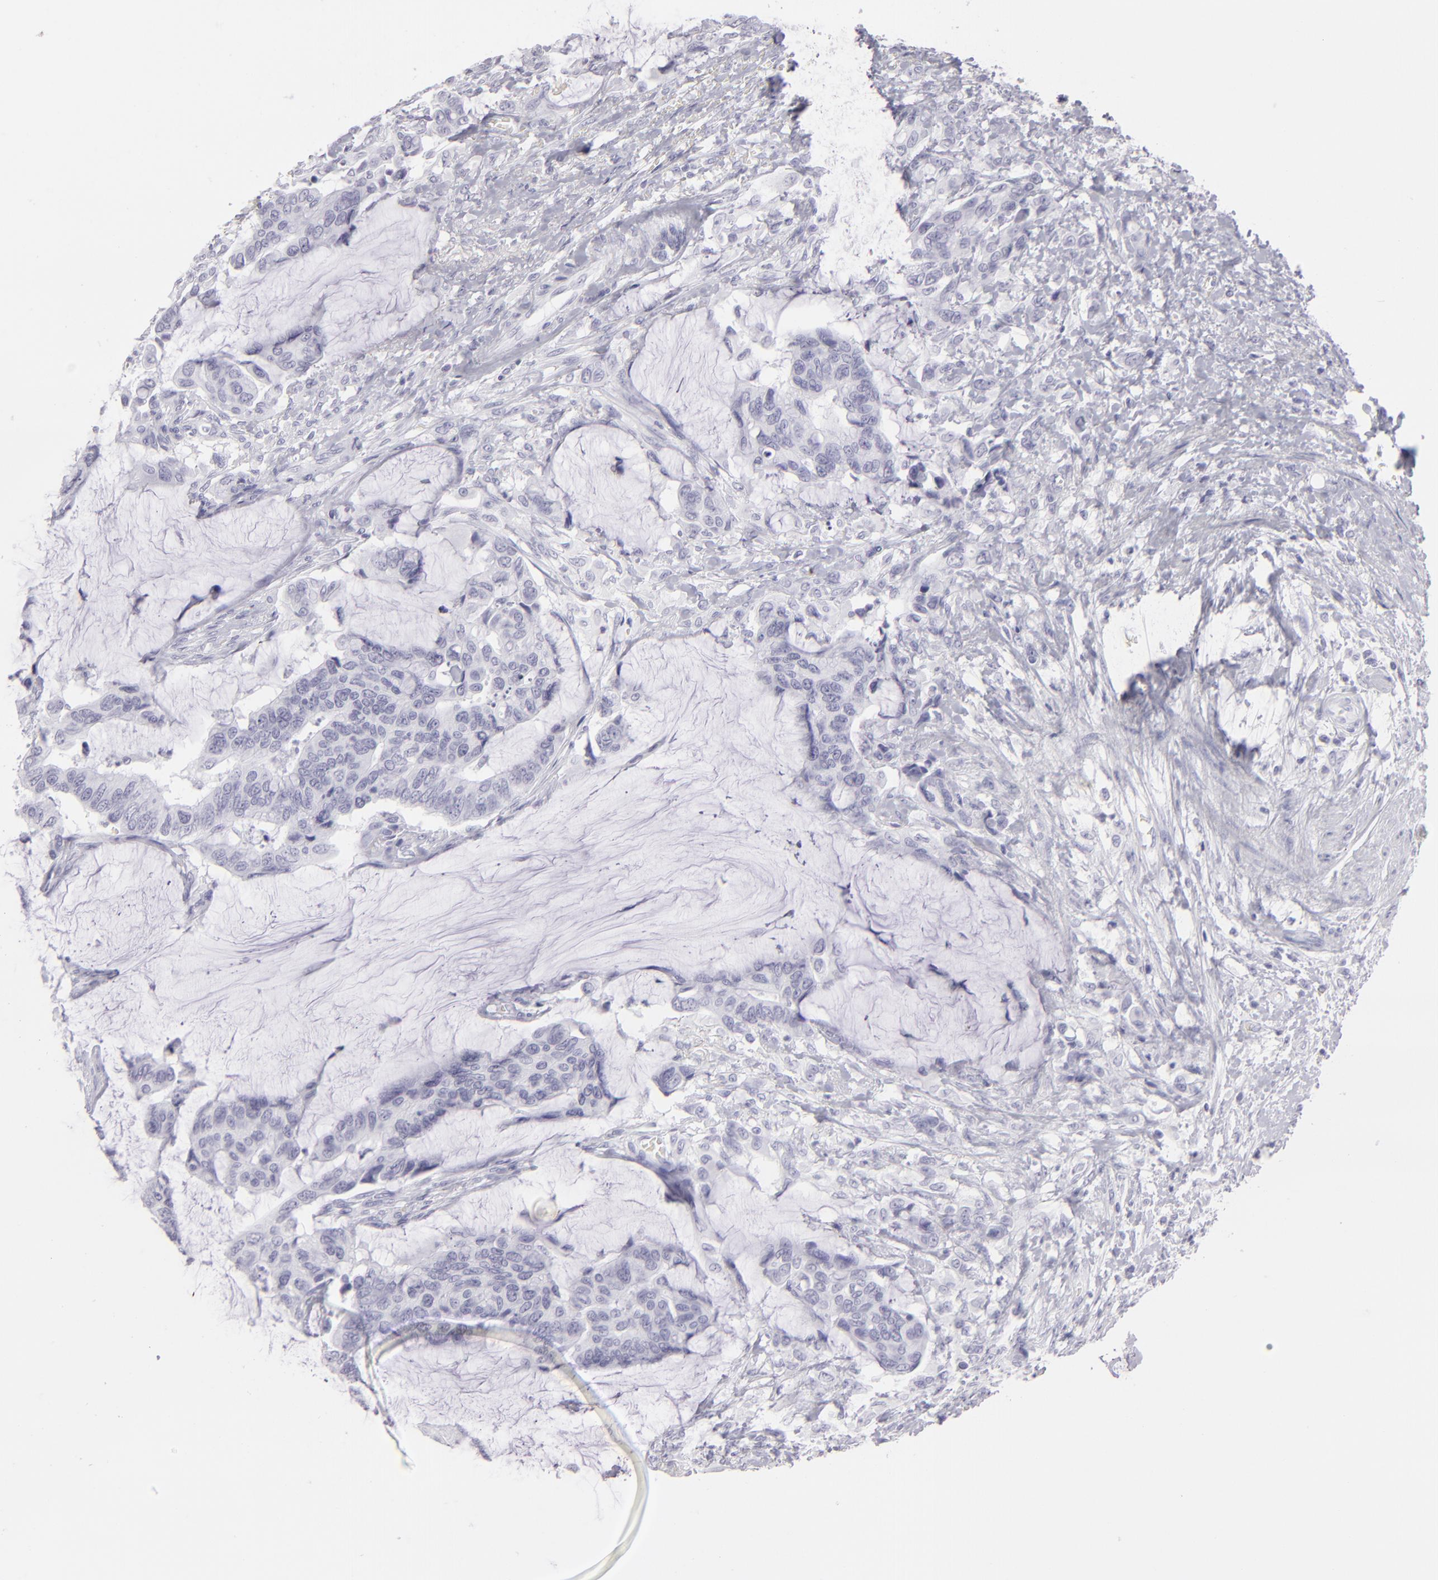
{"staining": {"intensity": "negative", "quantity": "none", "location": "none"}, "tissue": "colorectal cancer", "cell_type": "Tumor cells", "image_type": "cancer", "snomed": [{"axis": "morphology", "description": "Adenocarcinoma, NOS"}, {"axis": "topography", "description": "Rectum"}], "caption": "This is an immunohistochemistry image of human colorectal adenocarcinoma. There is no staining in tumor cells.", "gene": "FLG", "patient": {"sex": "female", "age": 59}}